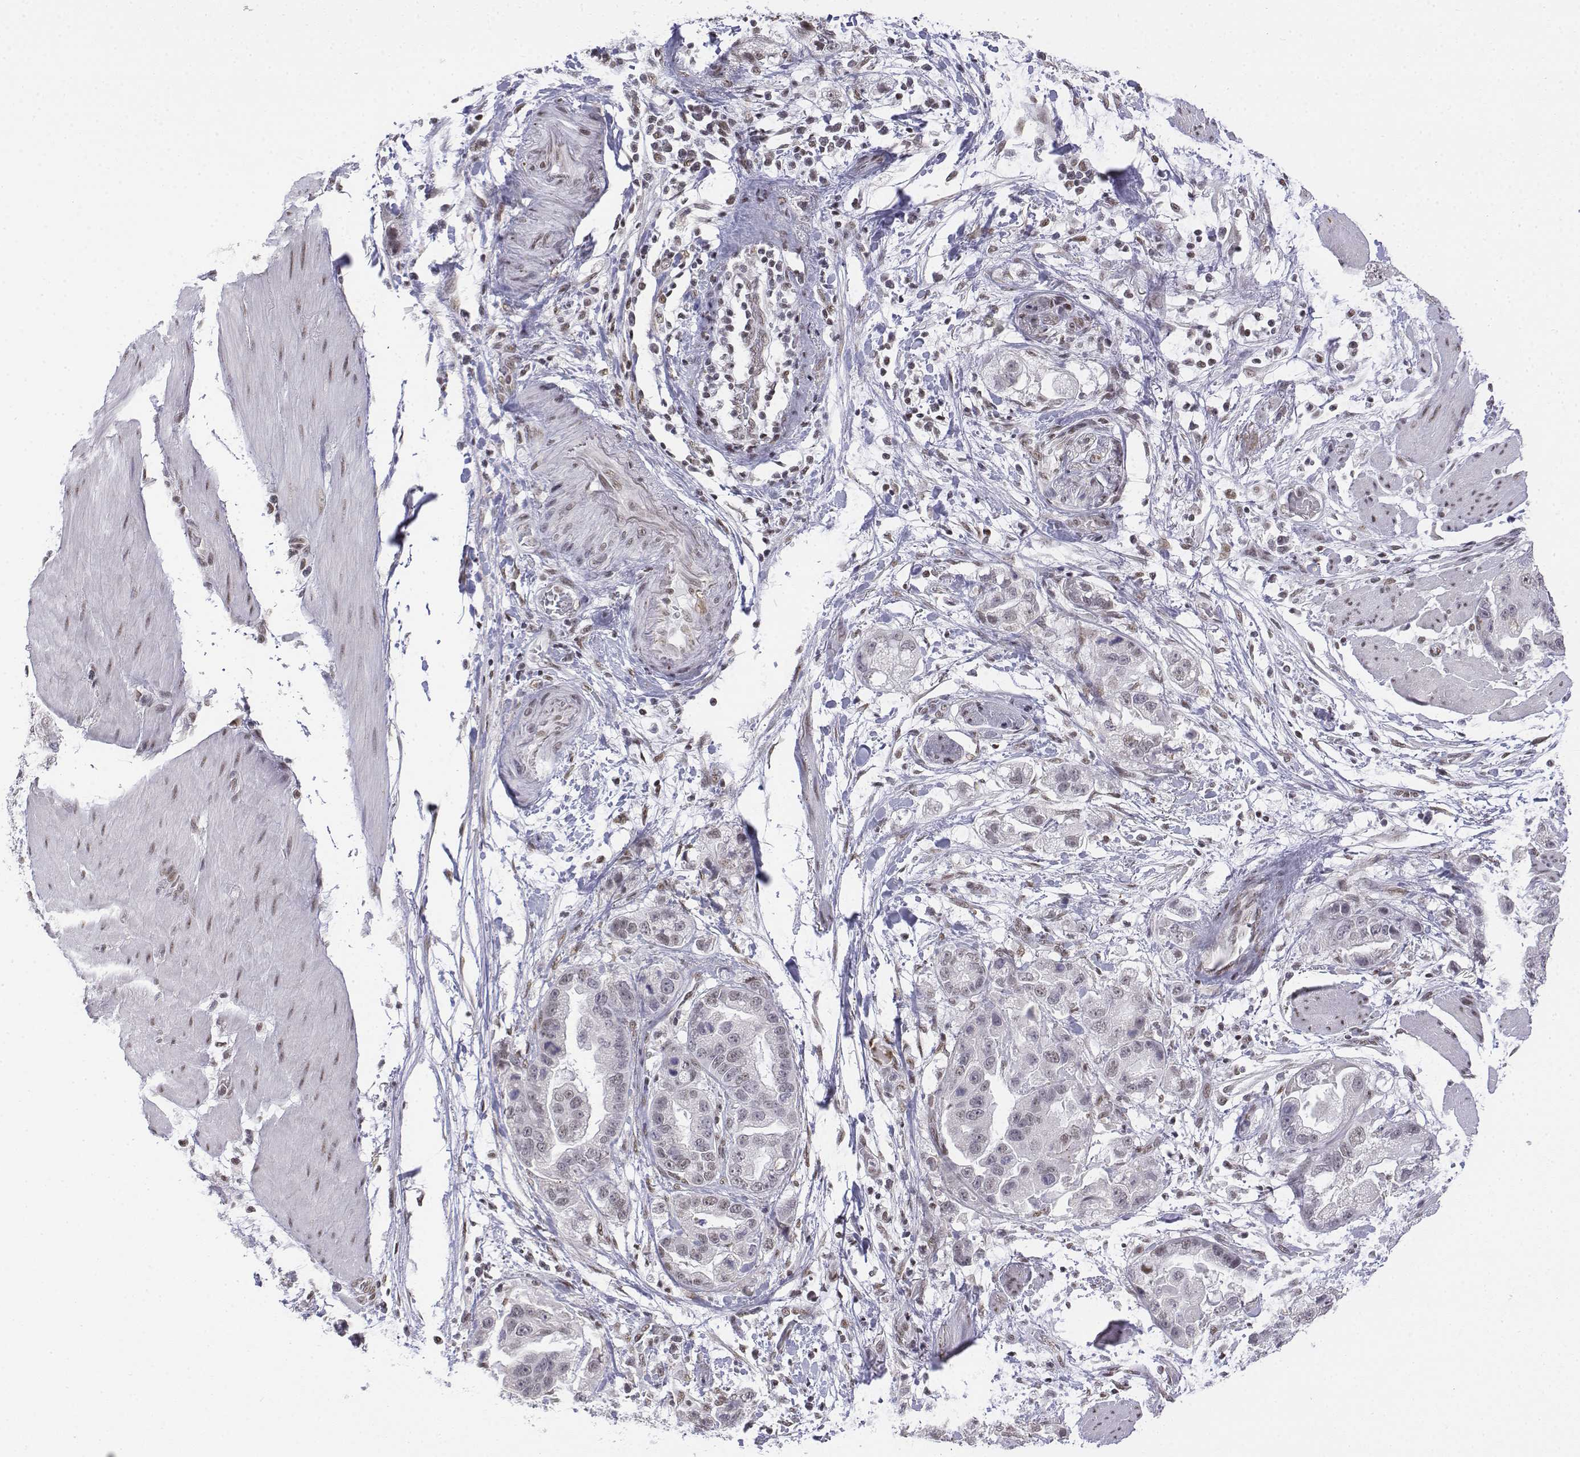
{"staining": {"intensity": "weak", "quantity": "<25%", "location": "nuclear"}, "tissue": "stomach cancer", "cell_type": "Tumor cells", "image_type": "cancer", "snomed": [{"axis": "morphology", "description": "Adenocarcinoma, NOS"}, {"axis": "topography", "description": "Stomach"}], "caption": "Immunohistochemical staining of stomach adenocarcinoma demonstrates no significant staining in tumor cells.", "gene": "SETD1A", "patient": {"sex": "male", "age": 59}}